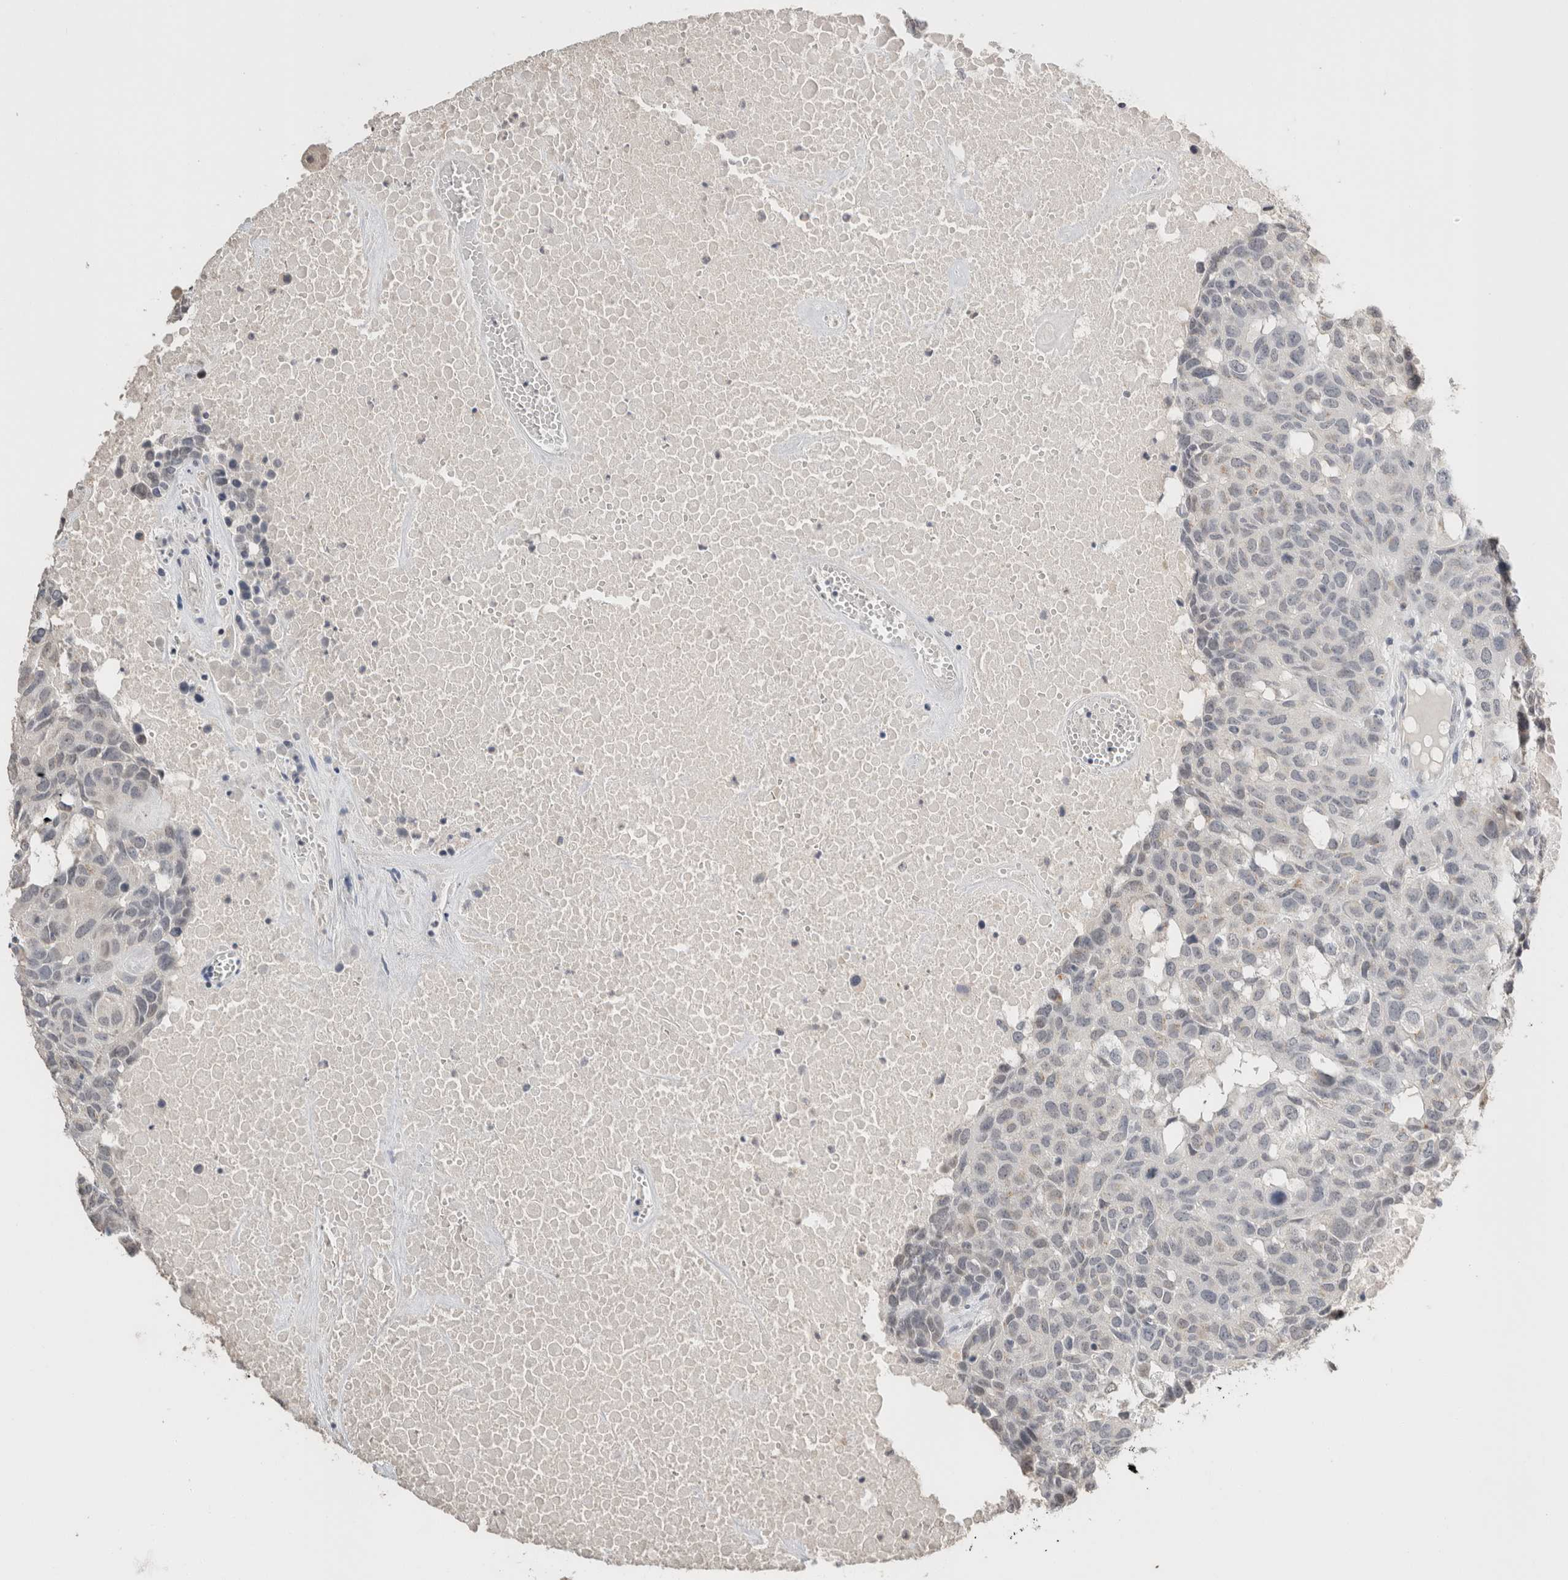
{"staining": {"intensity": "negative", "quantity": "none", "location": "none"}, "tissue": "head and neck cancer", "cell_type": "Tumor cells", "image_type": "cancer", "snomed": [{"axis": "morphology", "description": "Squamous cell carcinoma, NOS"}, {"axis": "topography", "description": "Head-Neck"}], "caption": "IHC image of human squamous cell carcinoma (head and neck) stained for a protein (brown), which shows no positivity in tumor cells.", "gene": "CRAT", "patient": {"sex": "male", "age": 66}}